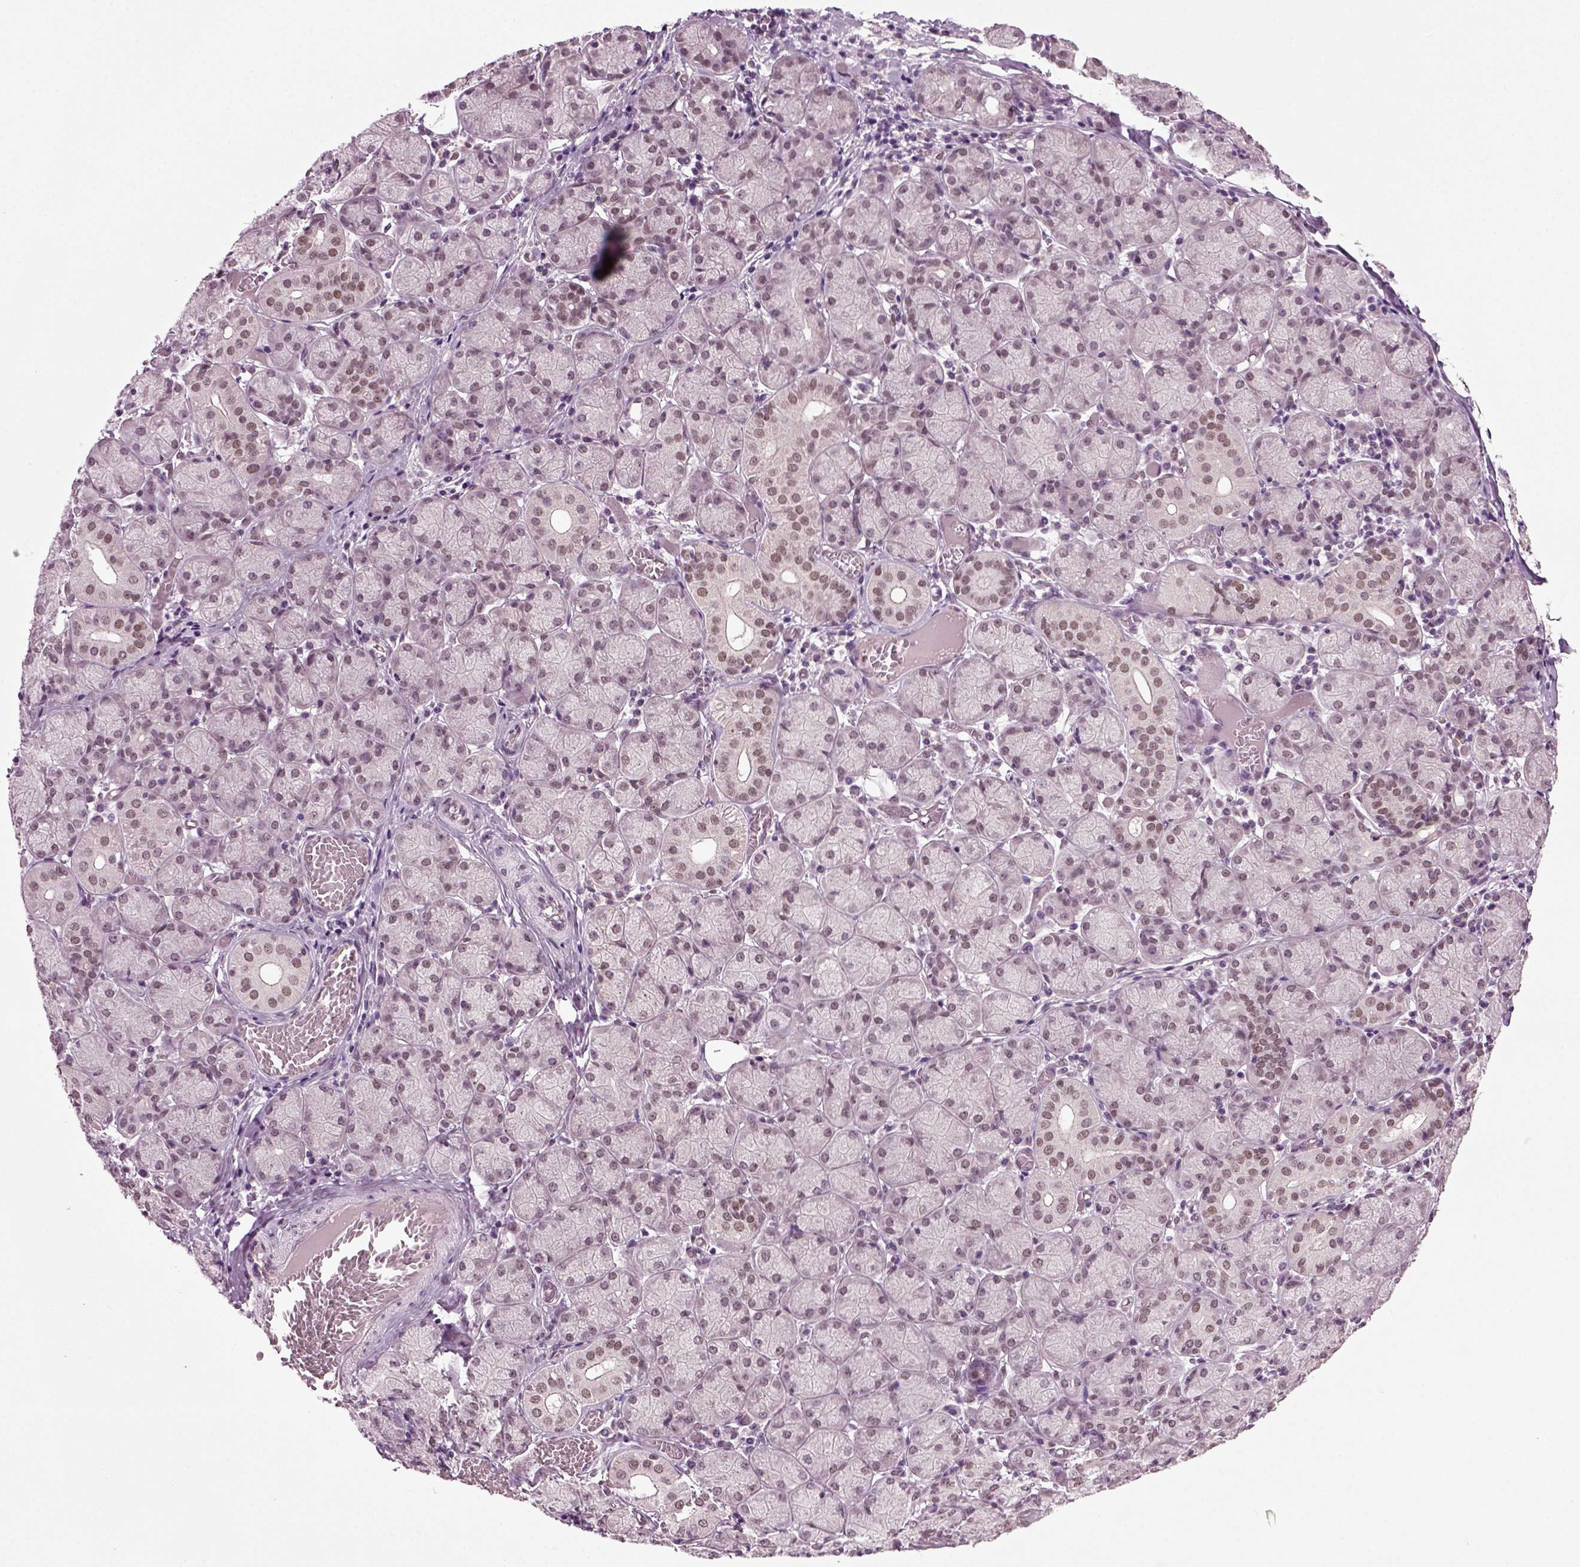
{"staining": {"intensity": "weak", "quantity": "25%-75%", "location": "nuclear"}, "tissue": "salivary gland", "cell_type": "Glandular cells", "image_type": "normal", "snomed": [{"axis": "morphology", "description": "Normal tissue, NOS"}, {"axis": "topography", "description": "Salivary gland"}, {"axis": "topography", "description": "Peripheral nerve tissue"}], "caption": "Glandular cells demonstrate weak nuclear expression in about 25%-75% of cells in normal salivary gland.", "gene": "RCOR3", "patient": {"sex": "female", "age": 24}}